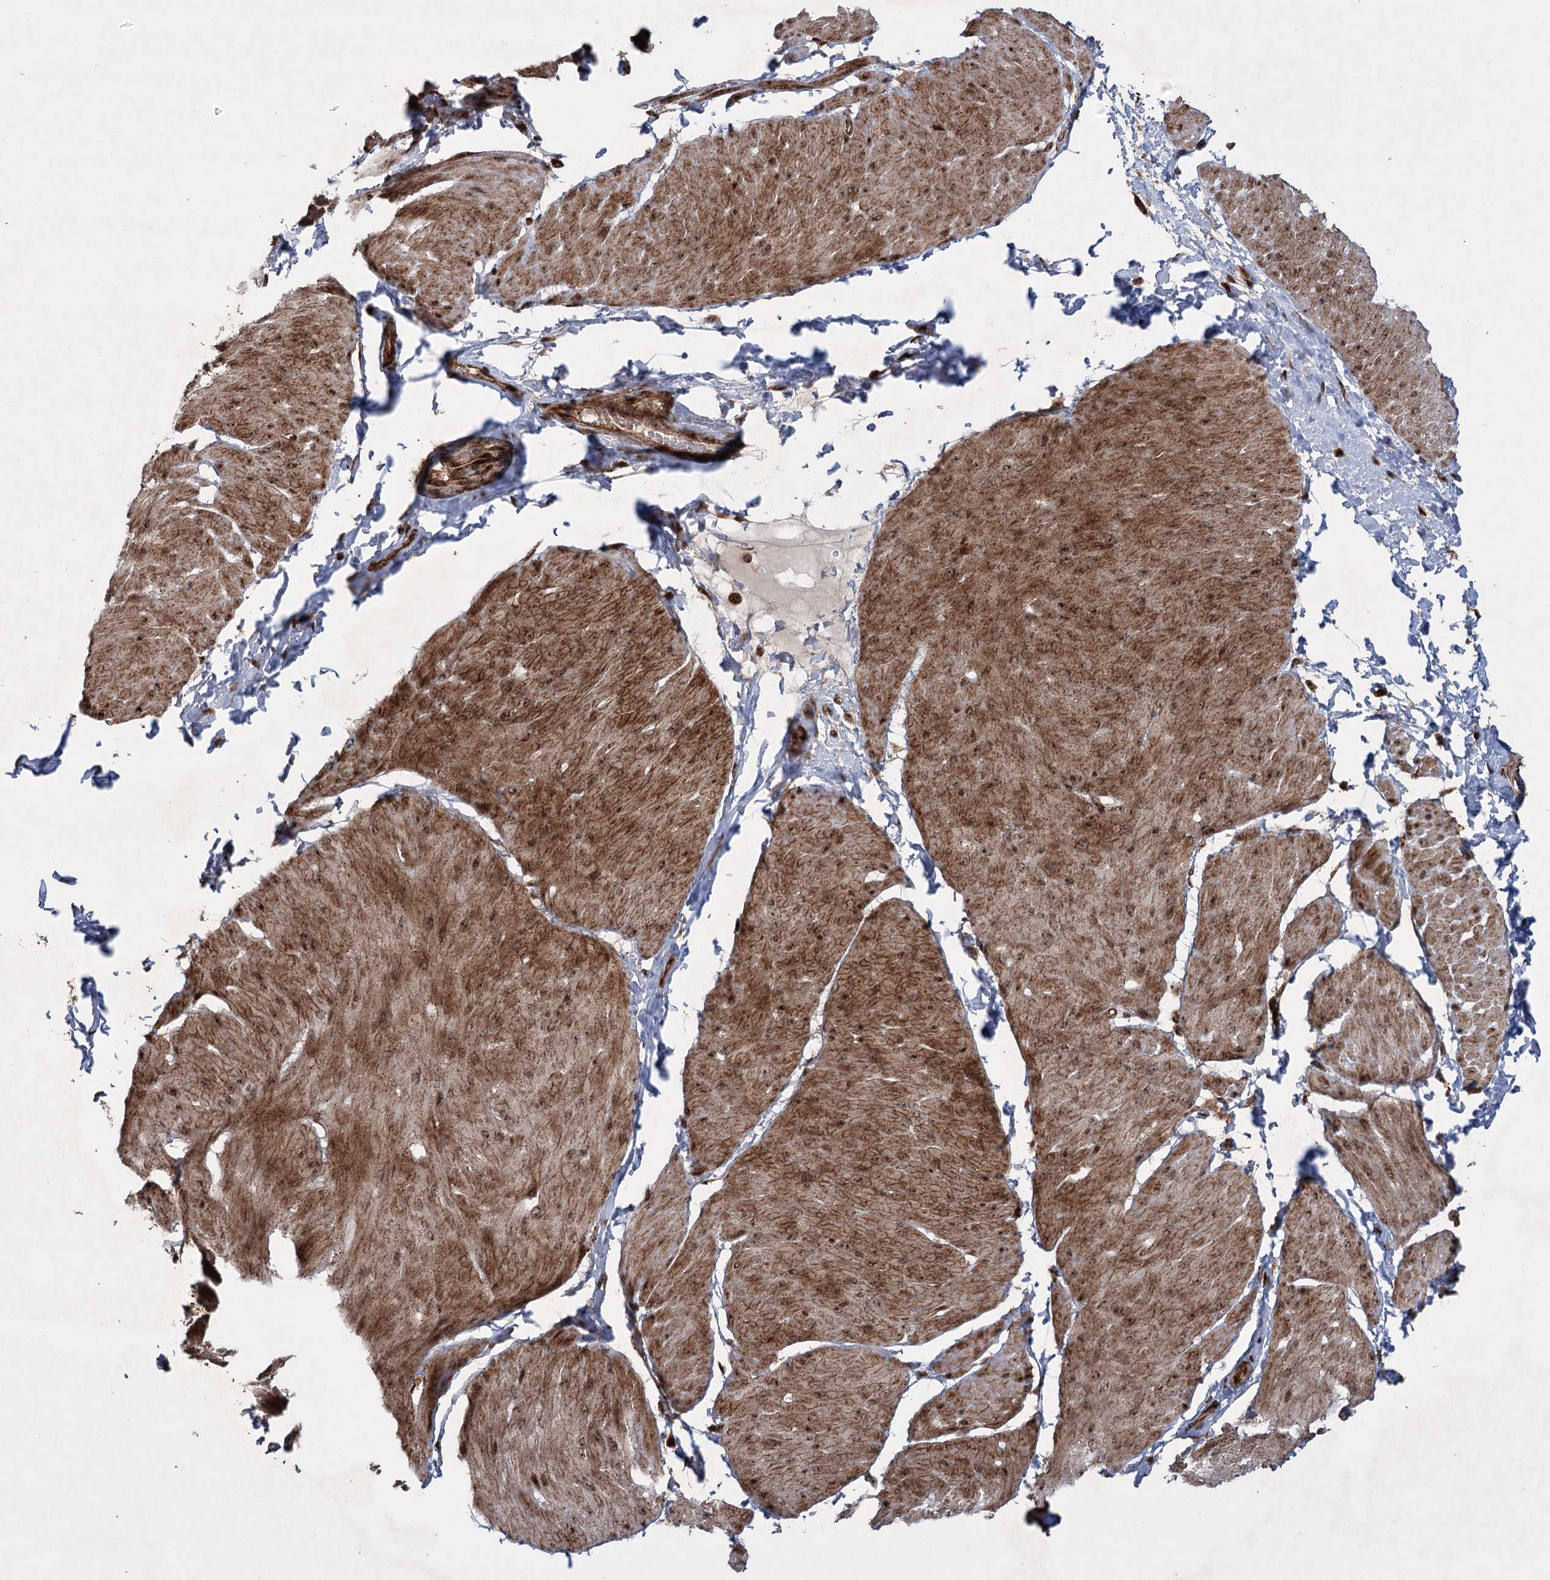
{"staining": {"intensity": "moderate", "quantity": ">75%", "location": "cytoplasmic/membranous,nuclear"}, "tissue": "smooth muscle", "cell_type": "Smooth muscle cells", "image_type": "normal", "snomed": [{"axis": "morphology", "description": "Urothelial carcinoma, High grade"}, {"axis": "topography", "description": "Urinary bladder"}], "caption": "The immunohistochemical stain shows moderate cytoplasmic/membranous,nuclear positivity in smooth muscle cells of unremarkable smooth muscle. Ihc stains the protein of interest in brown and the nuclei are stained blue.", "gene": "SERINC5", "patient": {"sex": "male", "age": 46}}